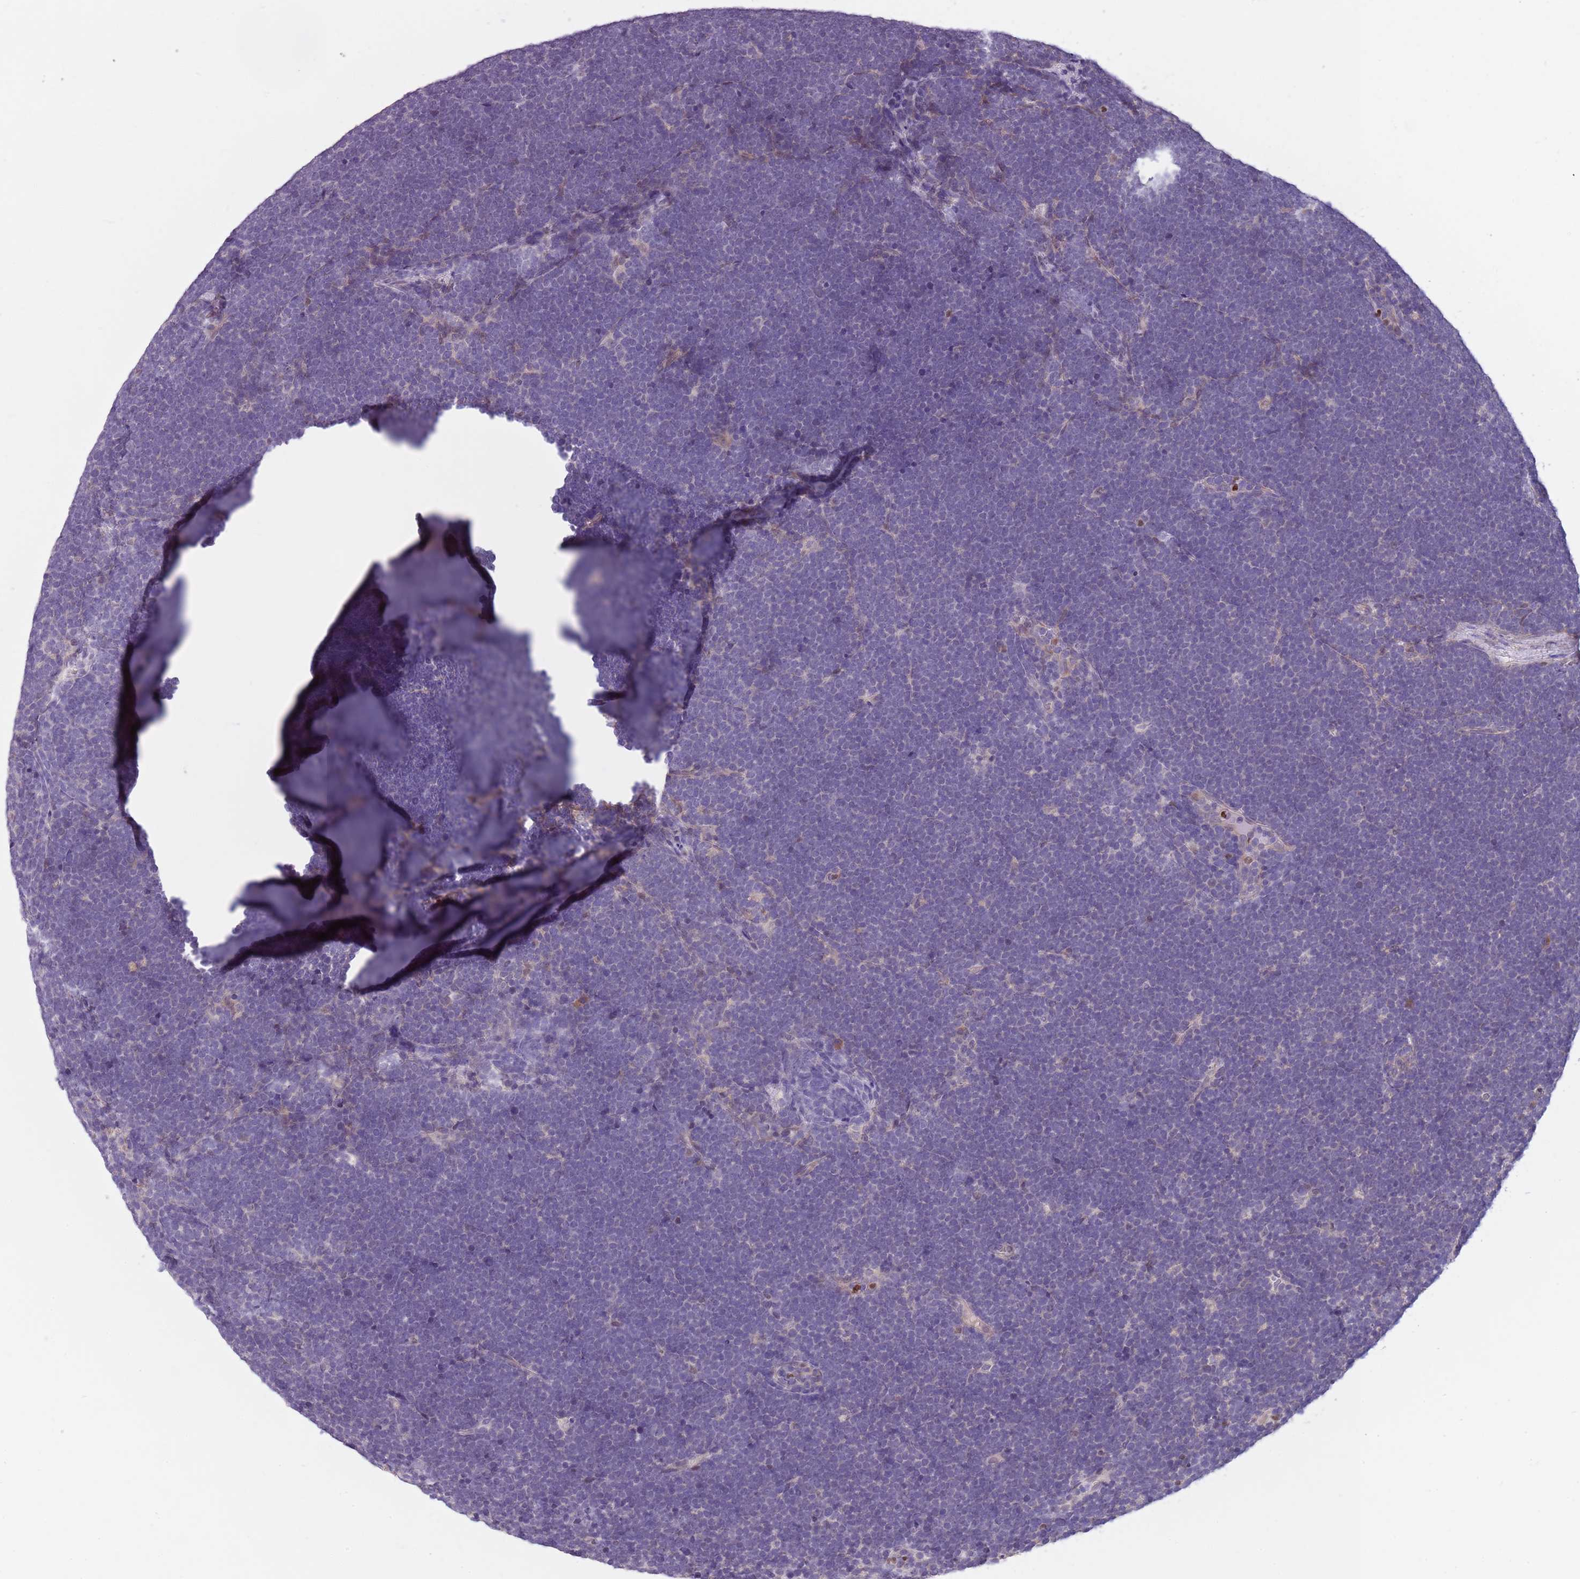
{"staining": {"intensity": "negative", "quantity": "none", "location": "none"}, "tissue": "lymphoma", "cell_type": "Tumor cells", "image_type": "cancer", "snomed": [{"axis": "morphology", "description": "Malignant lymphoma, non-Hodgkin's type, High grade"}, {"axis": "topography", "description": "Lymph node"}], "caption": "This is an immunohistochemistry photomicrograph of human high-grade malignant lymphoma, non-Hodgkin's type. There is no staining in tumor cells.", "gene": "ADCY7", "patient": {"sex": "male", "age": 13}}